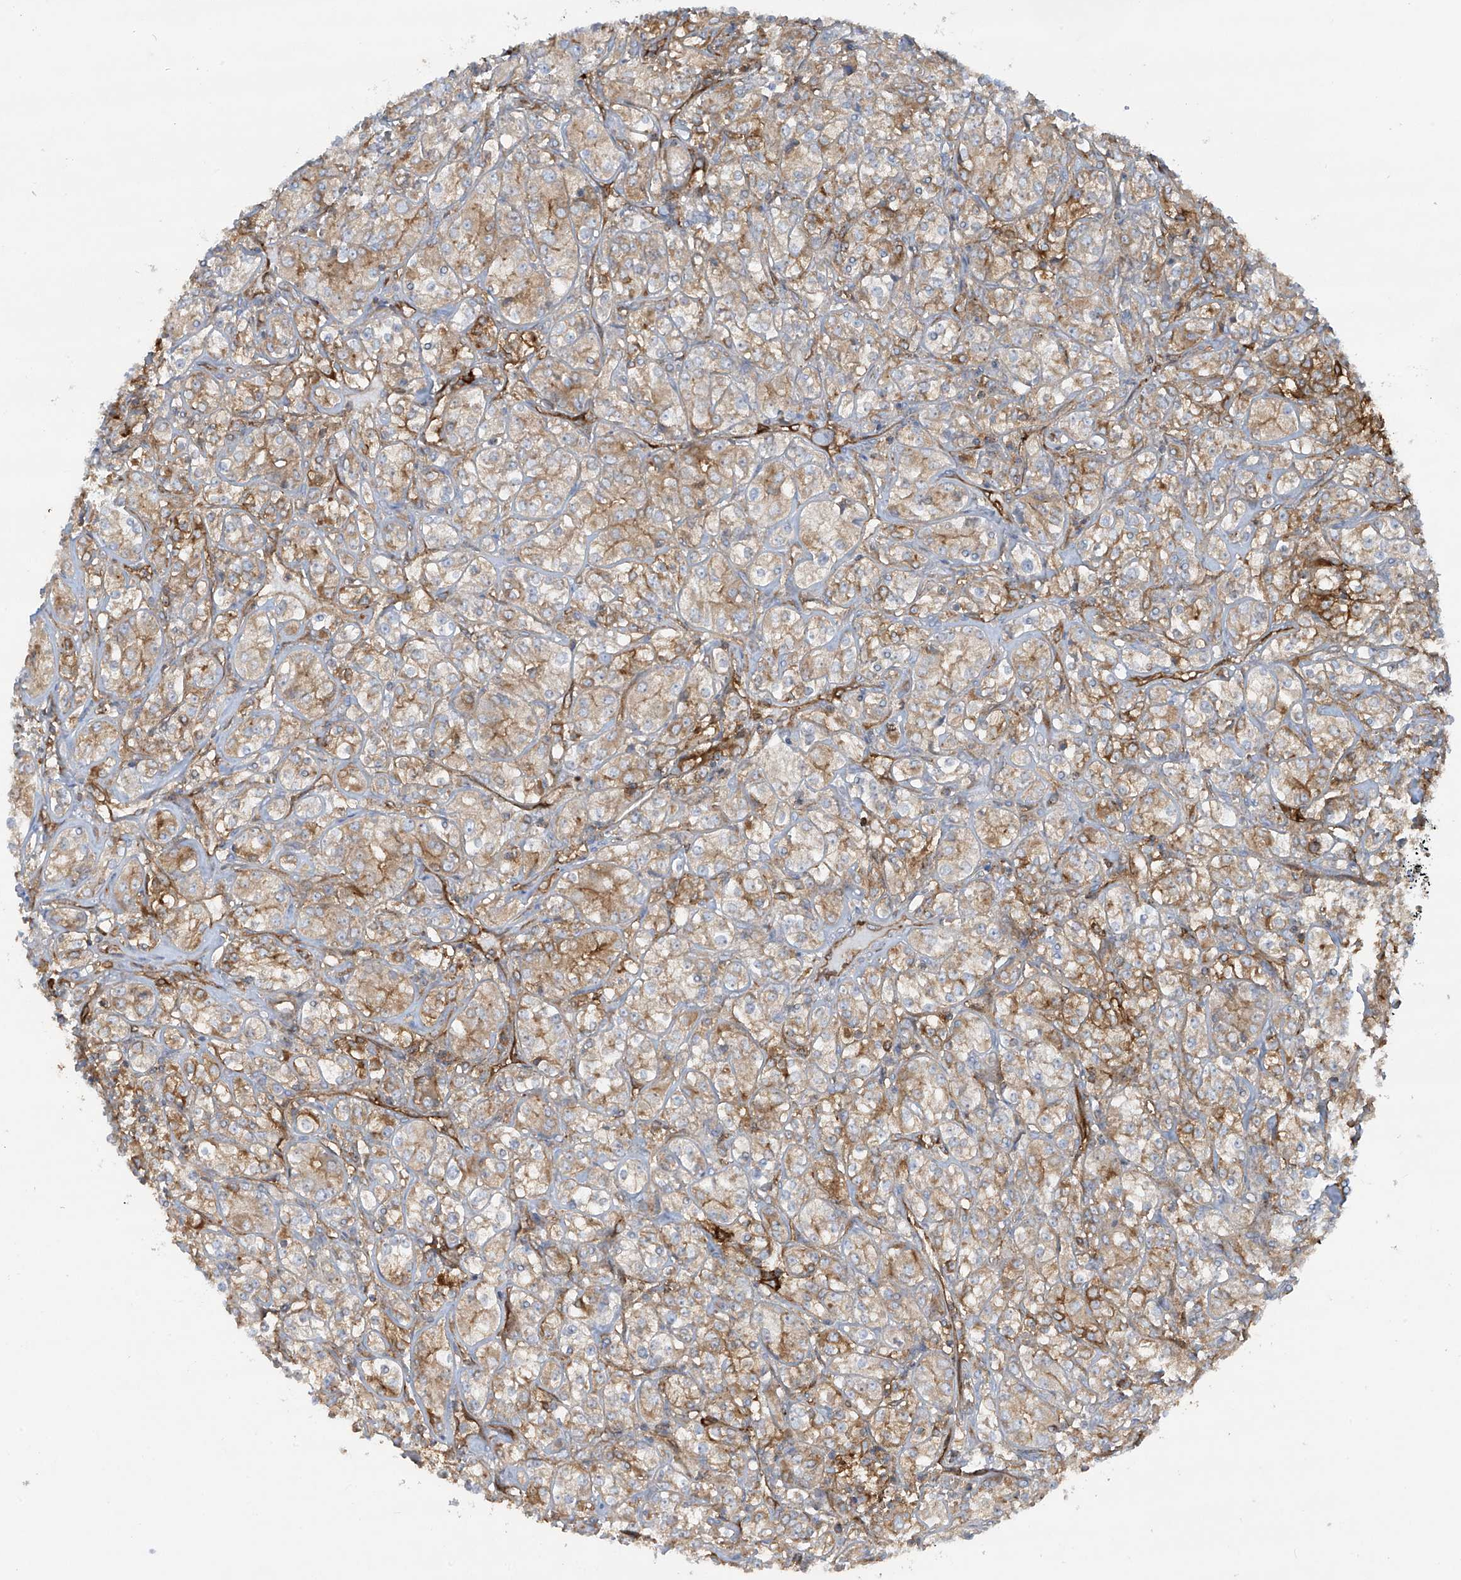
{"staining": {"intensity": "moderate", "quantity": ">75%", "location": "cytoplasmic/membranous"}, "tissue": "renal cancer", "cell_type": "Tumor cells", "image_type": "cancer", "snomed": [{"axis": "morphology", "description": "Adenocarcinoma, NOS"}, {"axis": "topography", "description": "Kidney"}], "caption": "Moderate cytoplasmic/membranous positivity is identified in approximately >75% of tumor cells in adenocarcinoma (renal). The staining is performed using DAB brown chromogen to label protein expression. The nuclei are counter-stained blue using hematoxylin.", "gene": "HLA-E", "patient": {"sex": "male", "age": 77}}